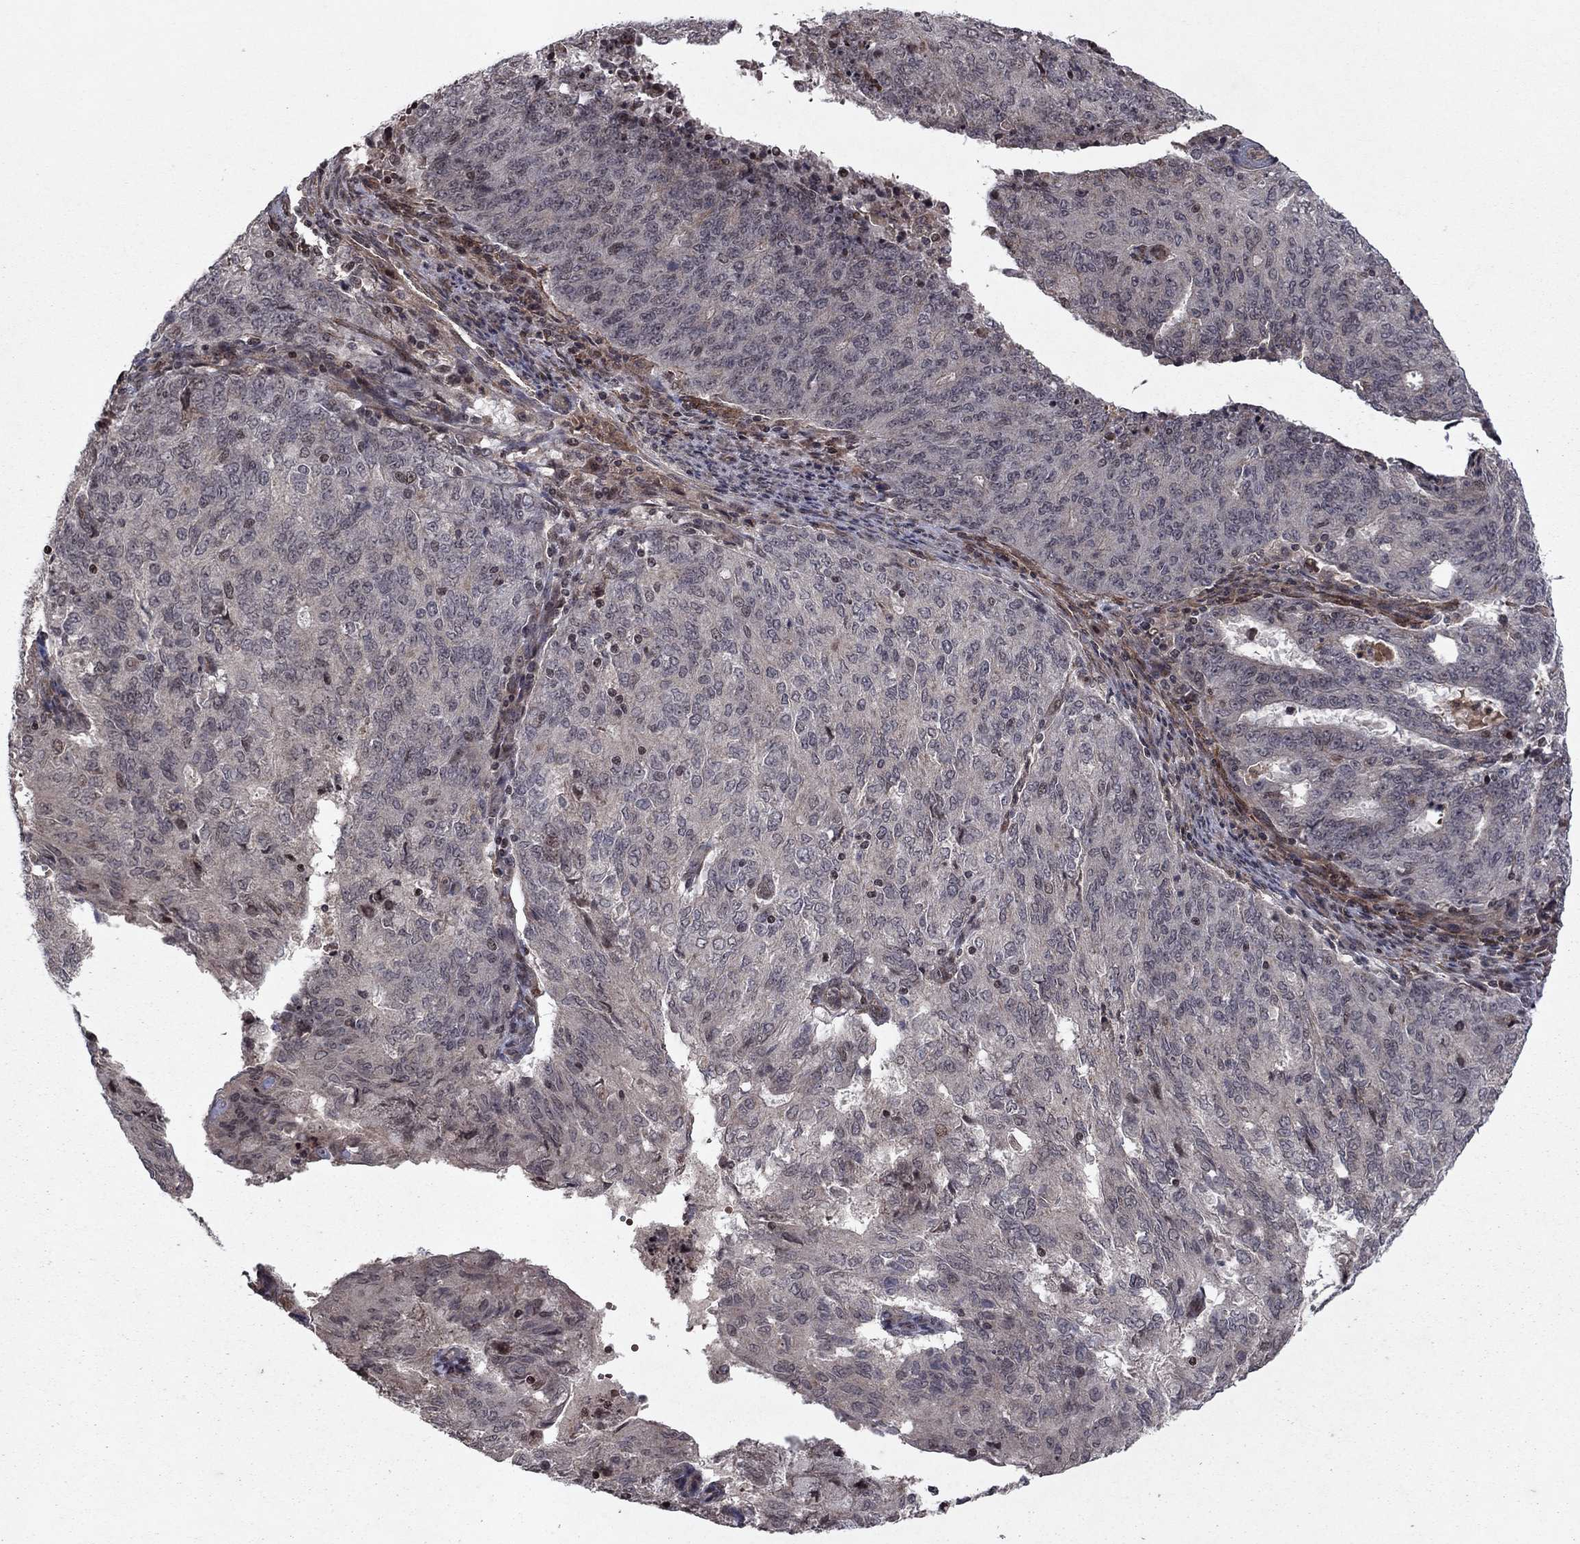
{"staining": {"intensity": "negative", "quantity": "none", "location": "none"}, "tissue": "endometrial cancer", "cell_type": "Tumor cells", "image_type": "cancer", "snomed": [{"axis": "morphology", "description": "Adenocarcinoma, NOS"}, {"axis": "topography", "description": "Endometrium"}], "caption": "An IHC photomicrograph of endometrial cancer (adenocarcinoma) is shown. There is no staining in tumor cells of endometrial cancer (adenocarcinoma).", "gene": "SORBS1", "patient": {"sex": "female", "age": 82}}